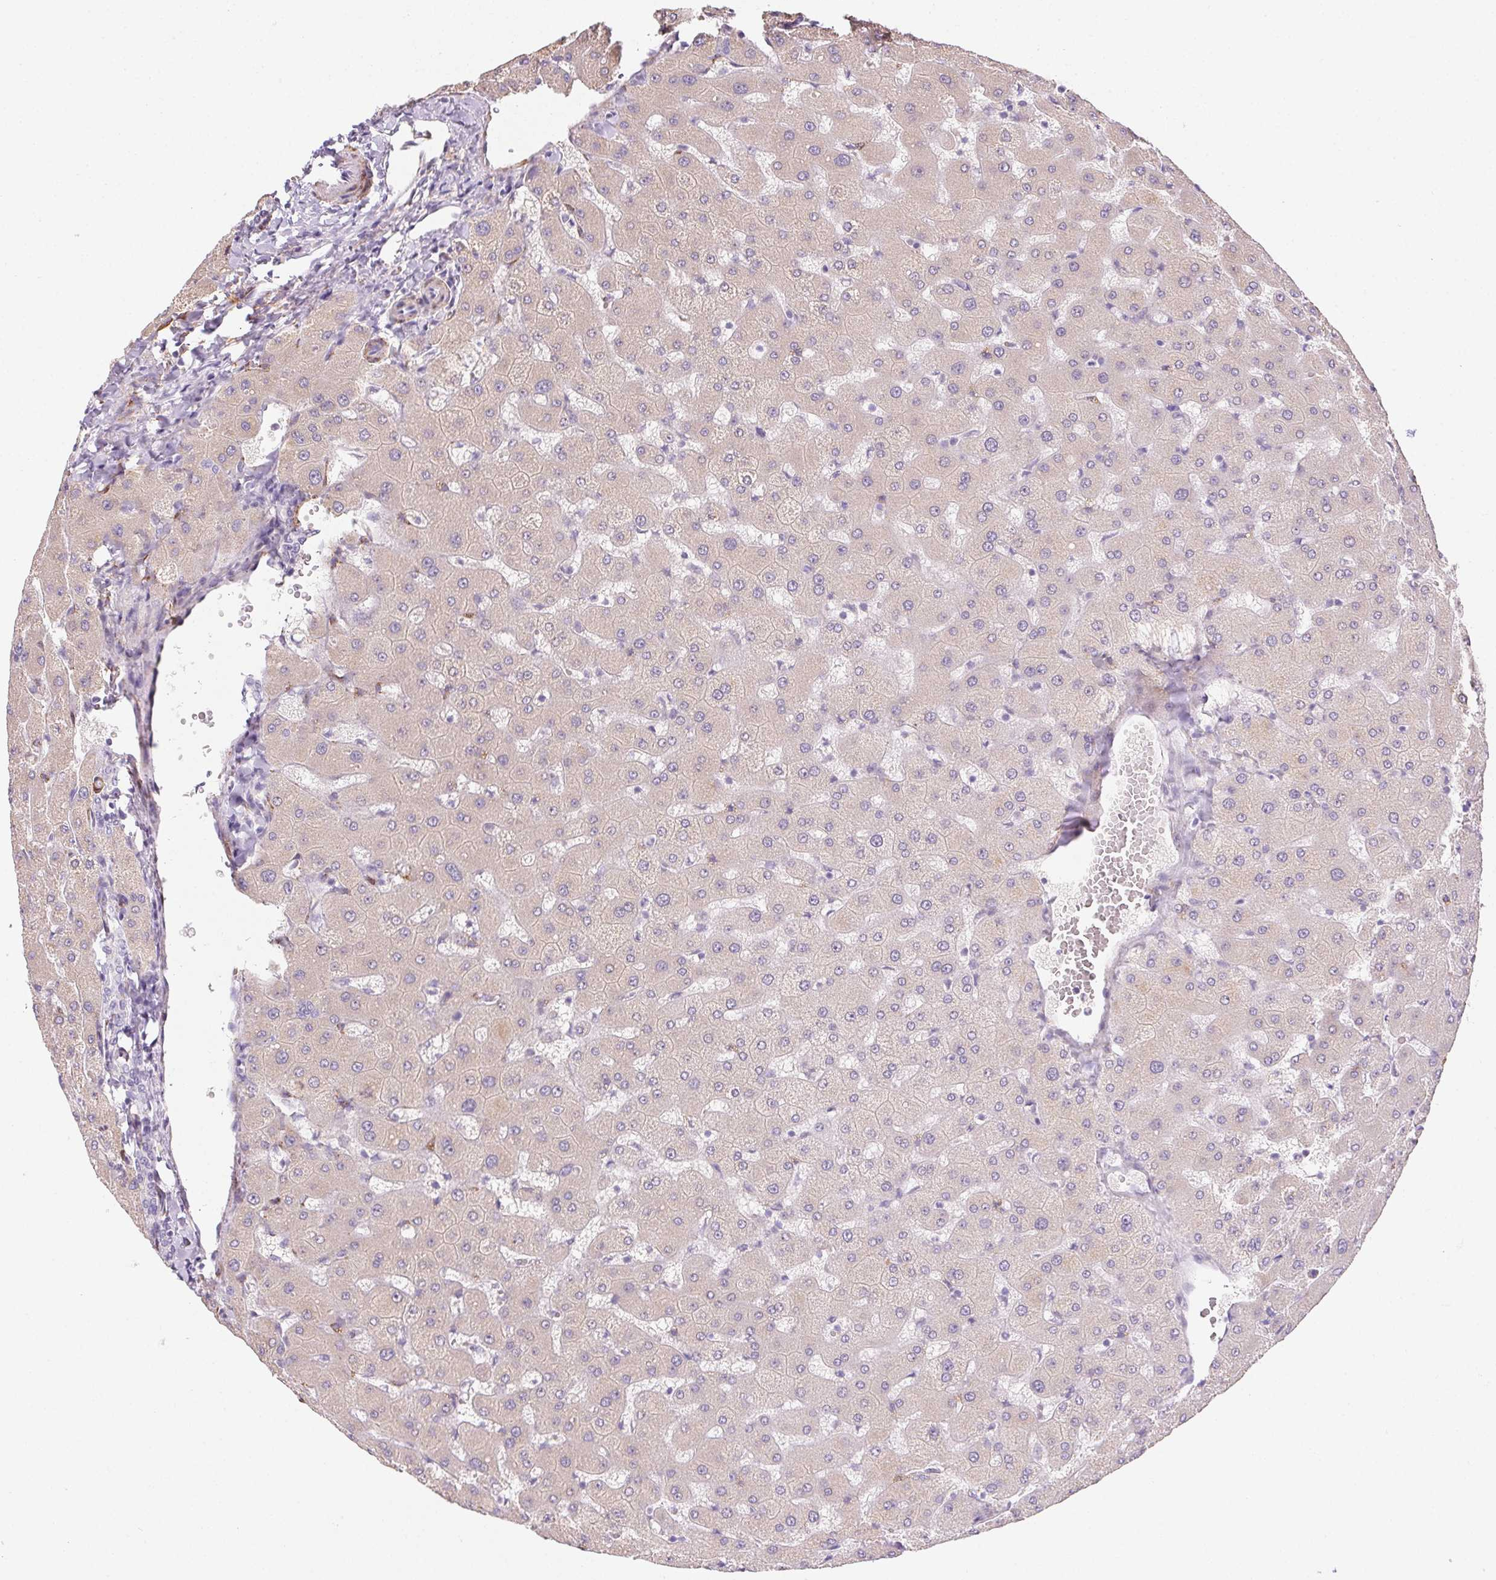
{"staining": {"intensity": "negative", "quantity": "none", "location": "none"}, "tissue": "liver", "cell_type": "Cholangiocytes", "image_type": "normal", "snomed": [{"axis": "morphology", "description": "Normal tissue, NOS"}, {"axis": "topography", "description": "Liver"}], "caption": "Unremarkable liver was stained to show a protein in brown. There is no significant staining in cholangiocytes. (Brightfield microscopy of DAB (3,3'-diaminobenzidine) immunohistochemistry (IHC) at high magnification).", "gene": "HRC", "patient": {"sex": "female", "age": 63}}